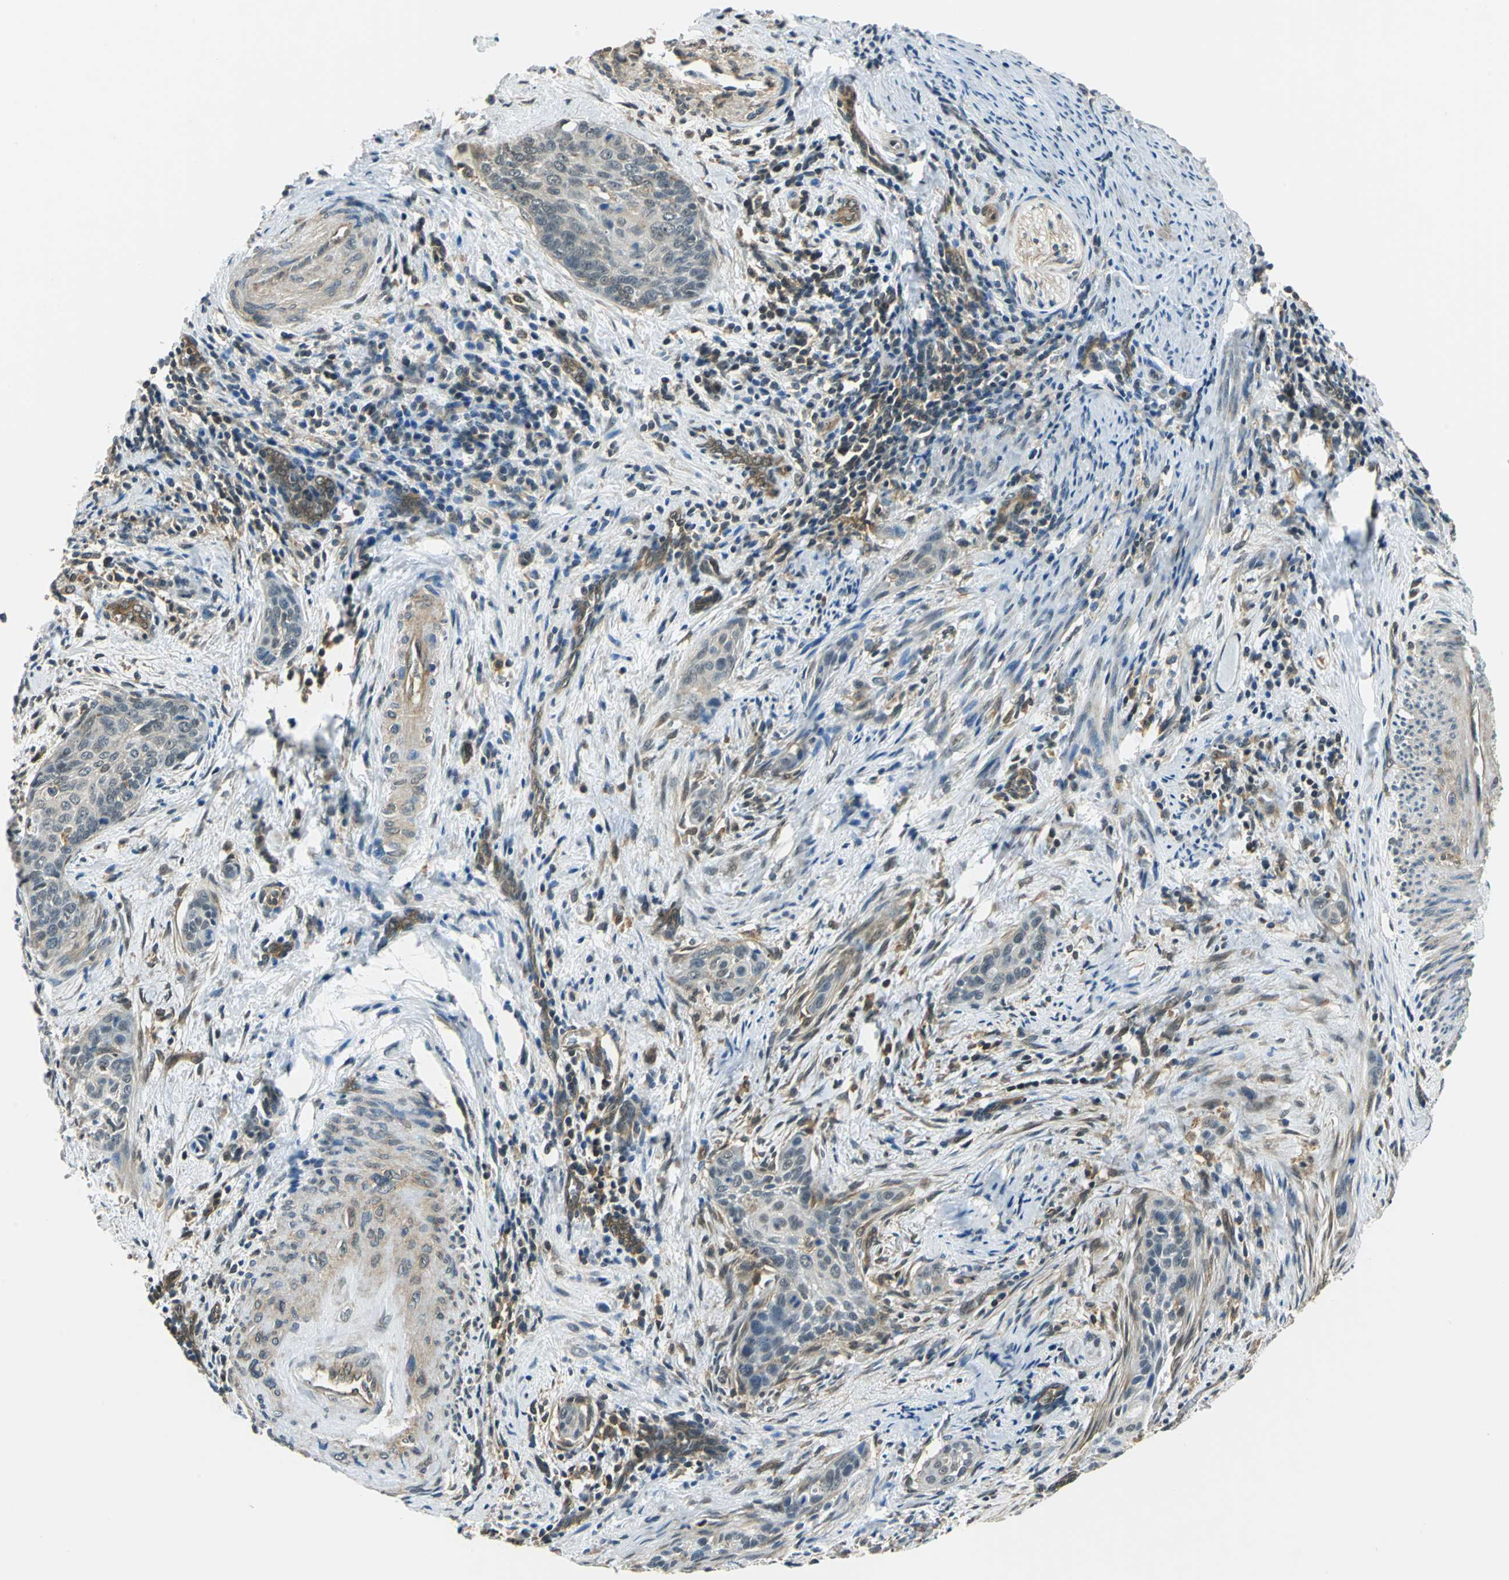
{"staining": {"intensity": "weak", "quantity": "<25%", "location": "cytoplasmic/membranous,nuclear"}, "tissue": "cervical cancer", "cell_type": "Tumor cells", "image_type": "cancer", "snomed": [{"axis": "morphology", "description": "Squamous cell carcinoma, NOS"}, {"axis": "topography", "description": "Cervix"}], "caption": "High magnification brightfield microscopy of cervical squamous cell carcinoma stained with DAB (brown) and counterstained with hematoxylin (blue): tumor cells show no significant staining.", "gene": "ARPC3", "patient": {"sex": "female", "age": 33}}